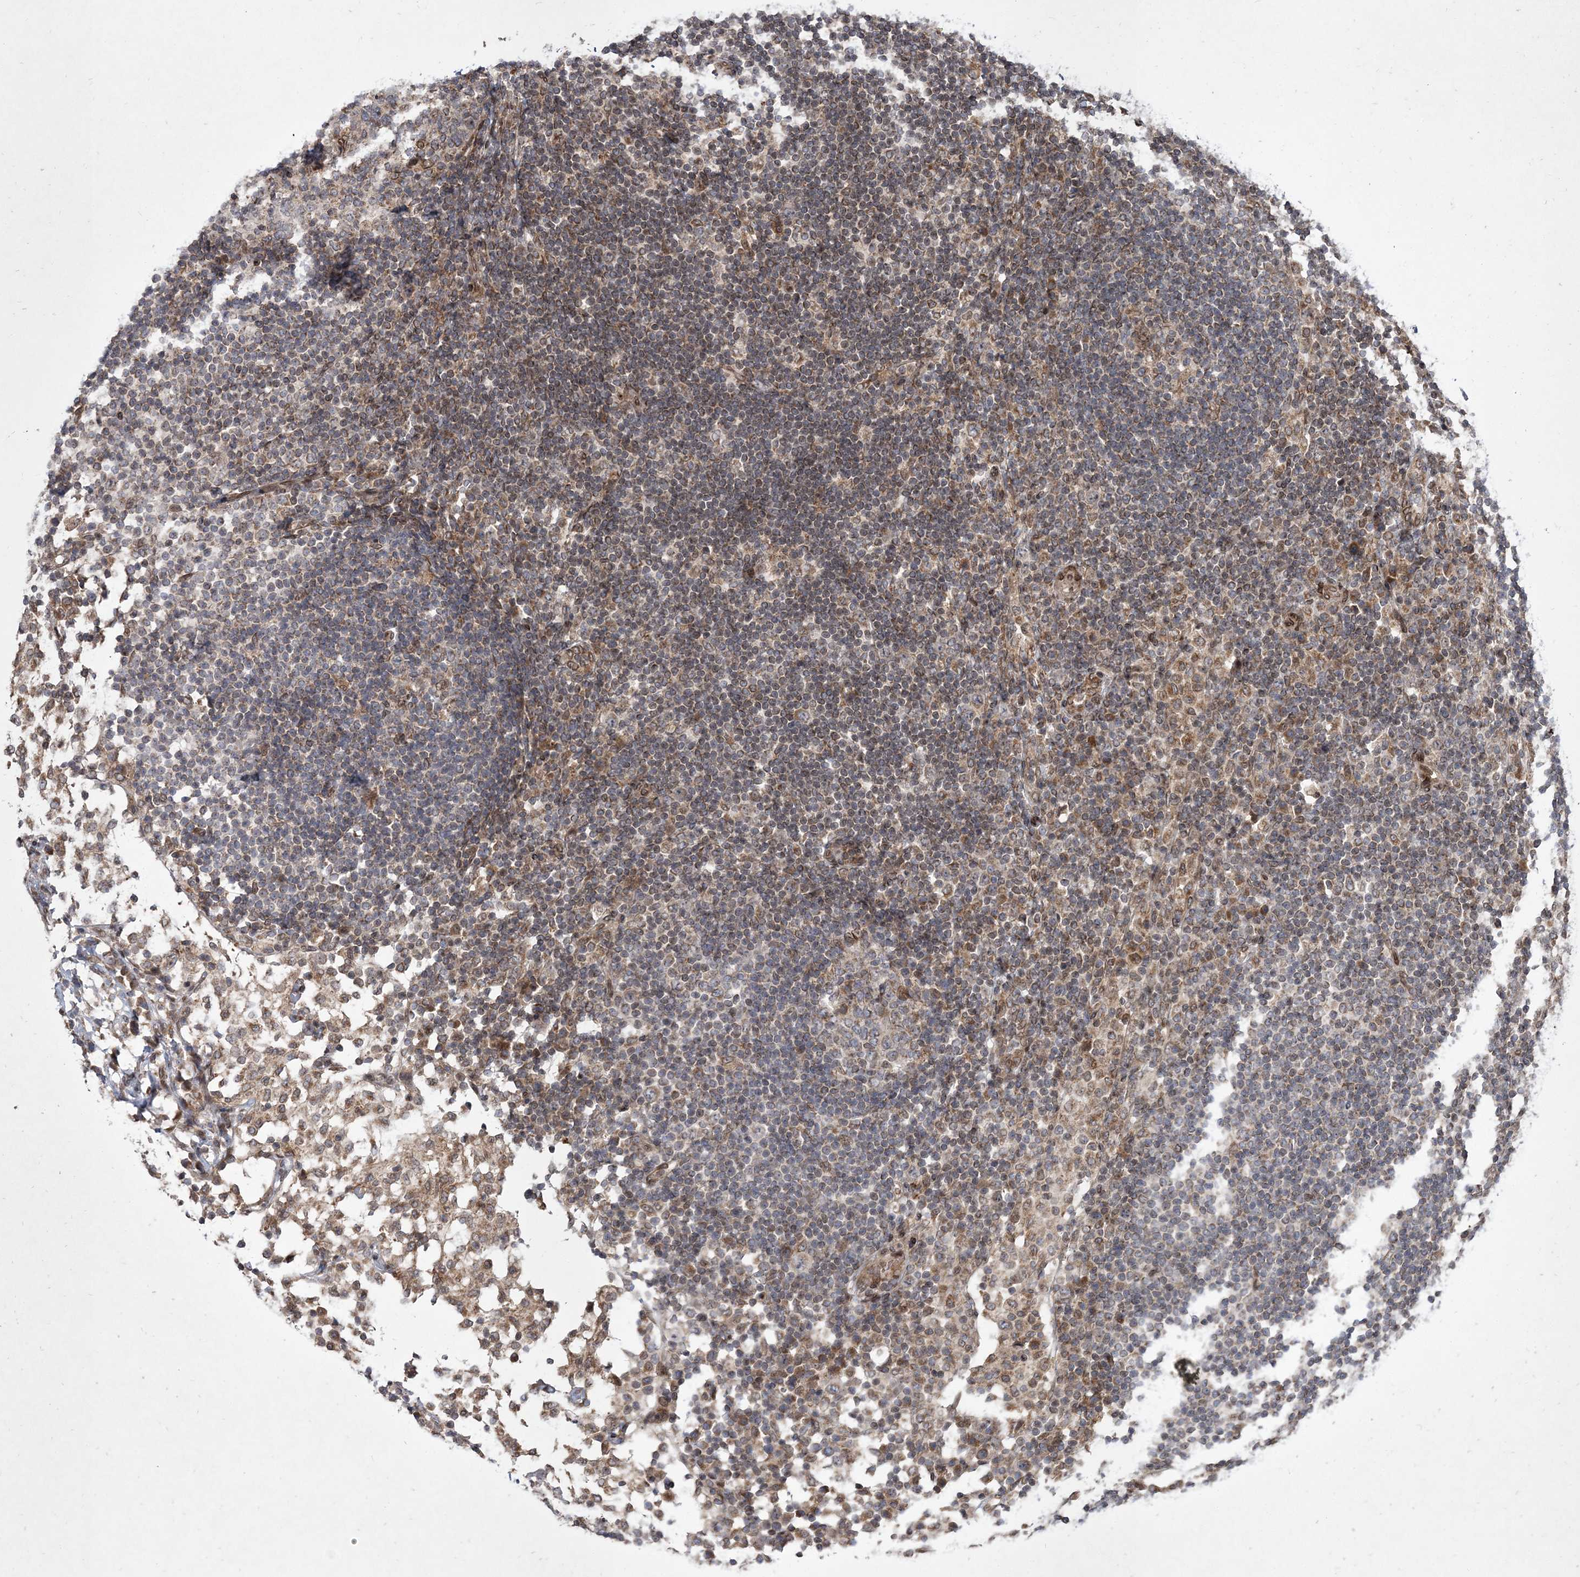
{"staining": {"intensity": "weak", "quantity": "<25%", "location": "cytoplasmic/membranous,nuclear"}, "tissue": "lymph node", "cell_type": "Germinal center cells", "image_type": "normal", "snomed": [{"axis": "morphology", "description": "Normal tissue, NOS"}, {"axis": "topography", "description": "Lymph node"}], "caption": "High power microscopy photomicrograph of an immunohistochemistry (IHC) photomicrograph of unremarkable lymph node, revealing no significant positivity in germinal center cells. (Stains: DAB immunohistochemistry with hematoxylin counter stain, Microscopy: brightfield microscopy at high magnification).", "gene": "DNAJC27", "patient": {"sex": "female", "age": 53}}